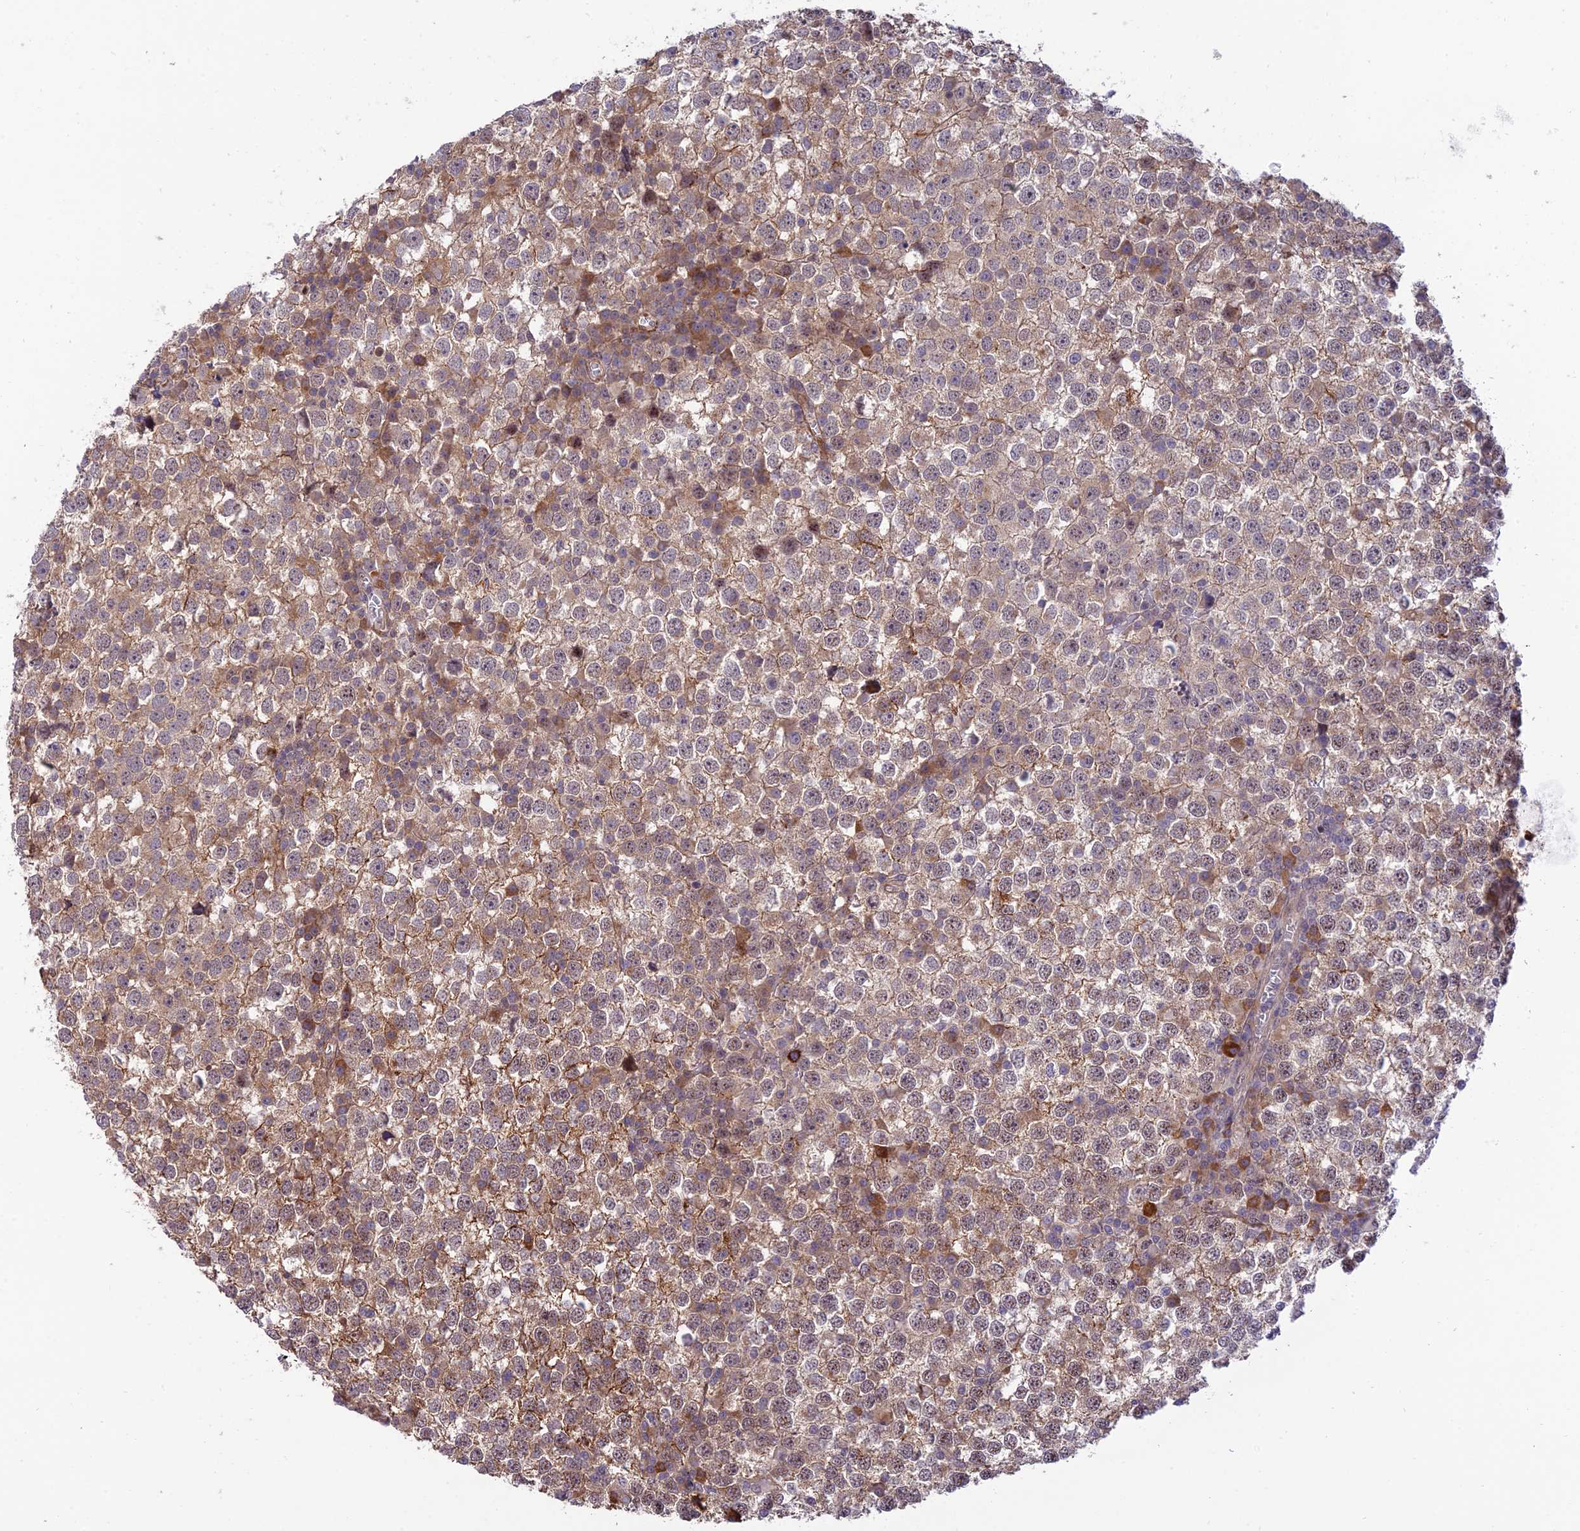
{"staining": {"intensity": "moderate", "quantity": "<25%", "location": "cytoplasmic/membranous"}, "tissue": "testis cancer", "cell_type": "Tumor cells", "image_type": "cancer", "snomed": [{"axis": "morphology", "description": "Seminoma, NOS"}, {"axis": "topography", "description": "Testis"}], "caption": "This image displays IHC staining of seminoma (testis), with low moderate cytoplasmic/membranous staining in approximately <25% of tumor cells.", "gene": "ZNF584", "patient": {"sex": "male", "age": 65}}